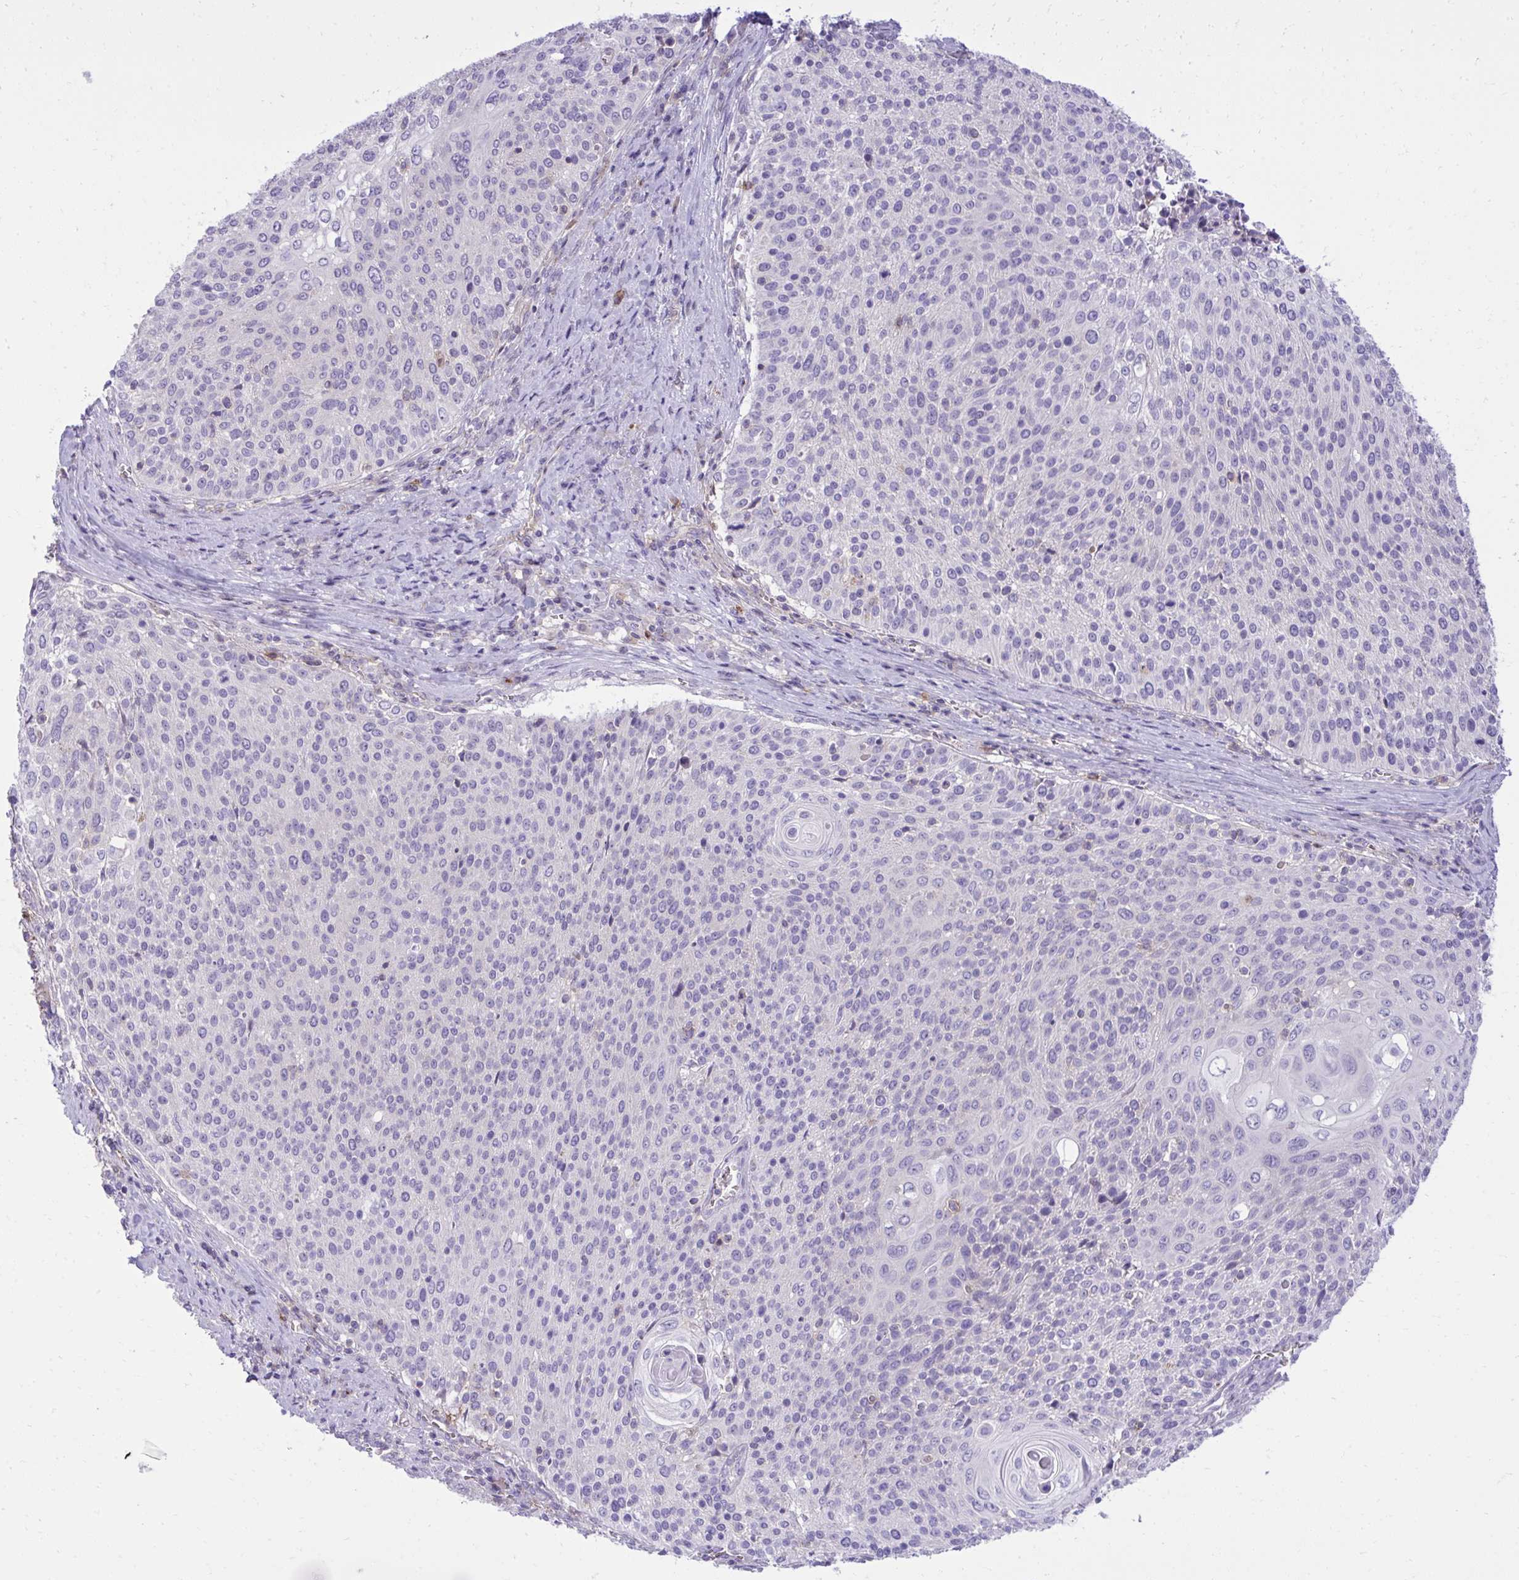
{"staining": {"intensity": "negative", "quantity": "none", "location": "none"}, "tissue": "cervical cancer", "cell_type": "Tumor cells", "image_type": "cancer", "snomed": [{"axis": "morphology", "description": "Squamous cell carcinoma, NOS"}, {"axis": "topography", "description": "Cervix"}], "caption": "IHC photomicrograph of neoplastic tissue: human cervical cancer stained with DAB (3,3'-diaminobenzidine) demonstrates no significant protein staining in tumor cells. The staining was performed using DAB (3,3'-diaminobenzidine) to visualize the protein expression in brown, while the nuclei were stained in blue with hematoxylin (Magnification: 20x).", "gene": "PITPNM3", "patient": {"sex": "female", "age": 31}}